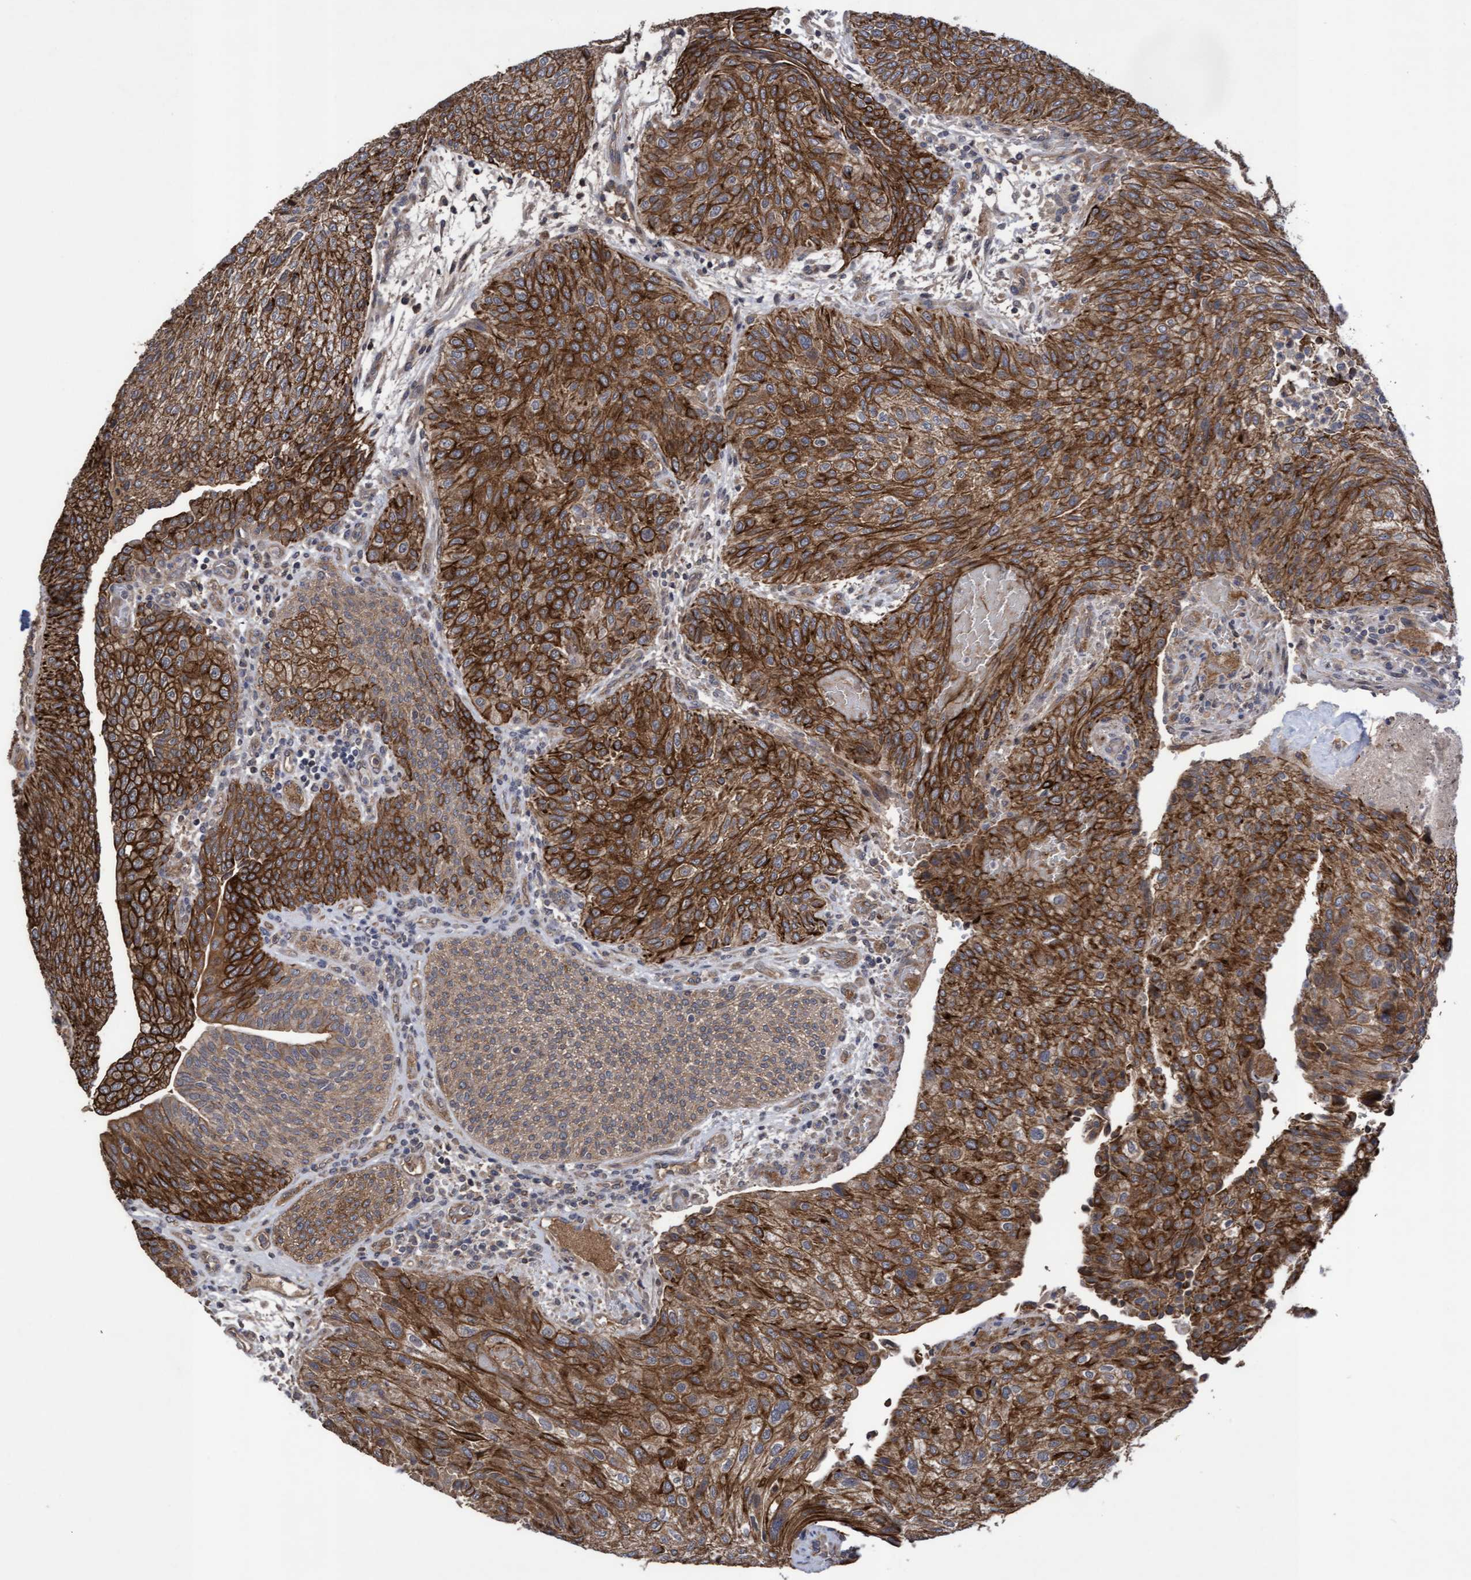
{"staining": {"intensity": "strong", "quantity": ">75%", "location": "cytoplasmic/membranous"}, "tissue": "urothelial cancer", "cell_type": "Tumor cells", "image_type": "cancer", "snomed": [{"axis": "morphology", "description": "Urothelial carcinoma, Low grade"}, {"axis": "morphology", "description": "Urothelial carcinoma, High grade"}, {"axis": "topography", "description": "Urinary bladder"}], "caption": "High-magnification brightfield microscopy of urothelial cancer stained with DAB (3,3'-diaminobenzidine) (brown) and counterstained with hematoxylin (blue). tumor cells exhibit strong cytoplasmic/membranous expression is appreciated in about>75% of cells.", "gene": "COBL", "patient": {"sex": "male", "age": 35}}